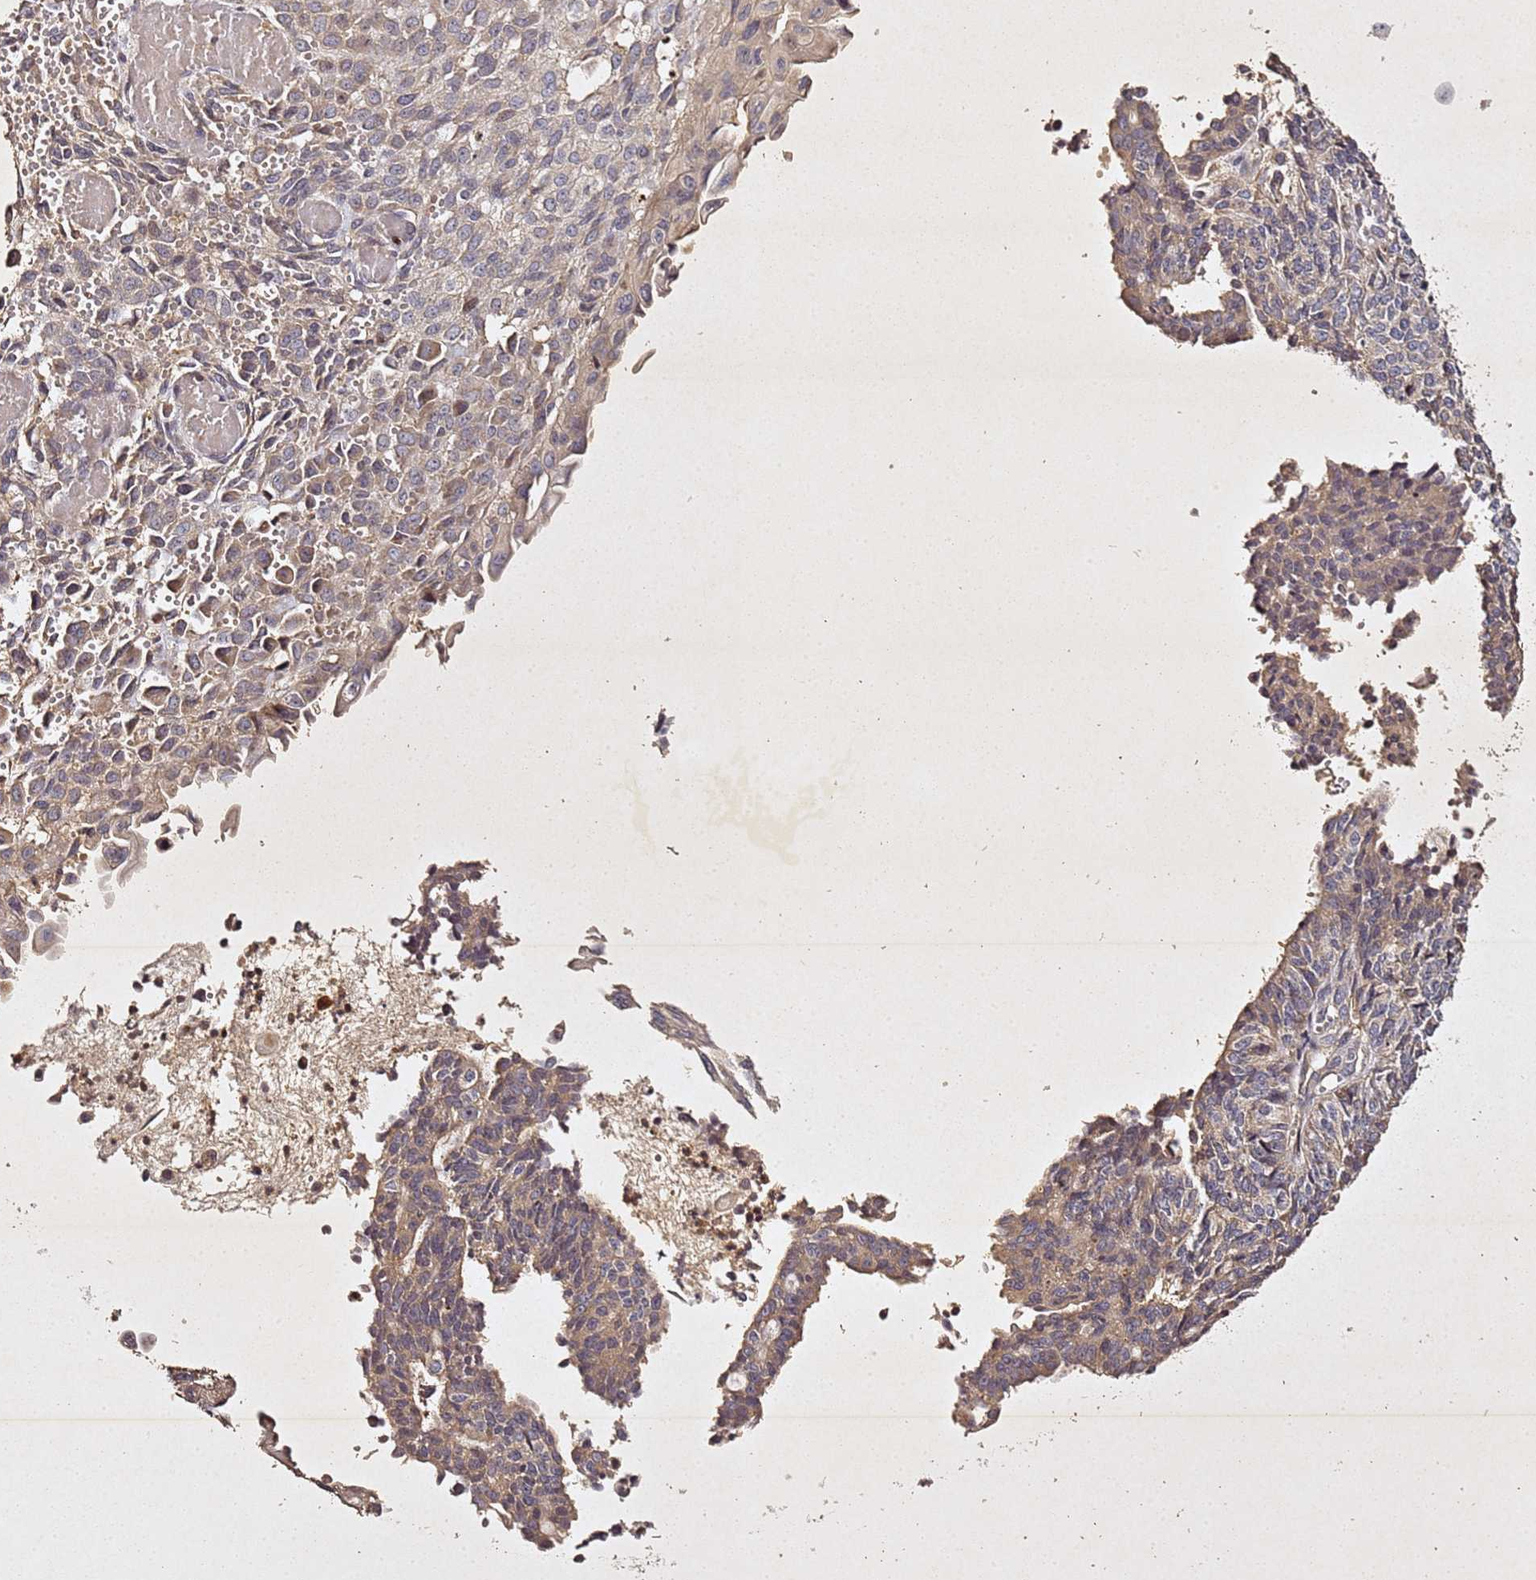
{"staining": {"intensity": "weak", "quantity": "<25%", "location": "cytoplasmic/membranous"}, "tissue": "endometrial cancer", "cell_type": "Tumor cells", "image_type": "cancer", "snomed": [{"axis": "morphology", "description": "Adenocarcinoma, NOS"}, {"axis": "topography", "description": "Endometrium"}], "caption": "Immunohistochemistry (IHC) of human endometrial adenocarcinoma shows no staining in tumor cells.", "gene": "SV2B", "patient": {"sex": "female", "age": 32}}